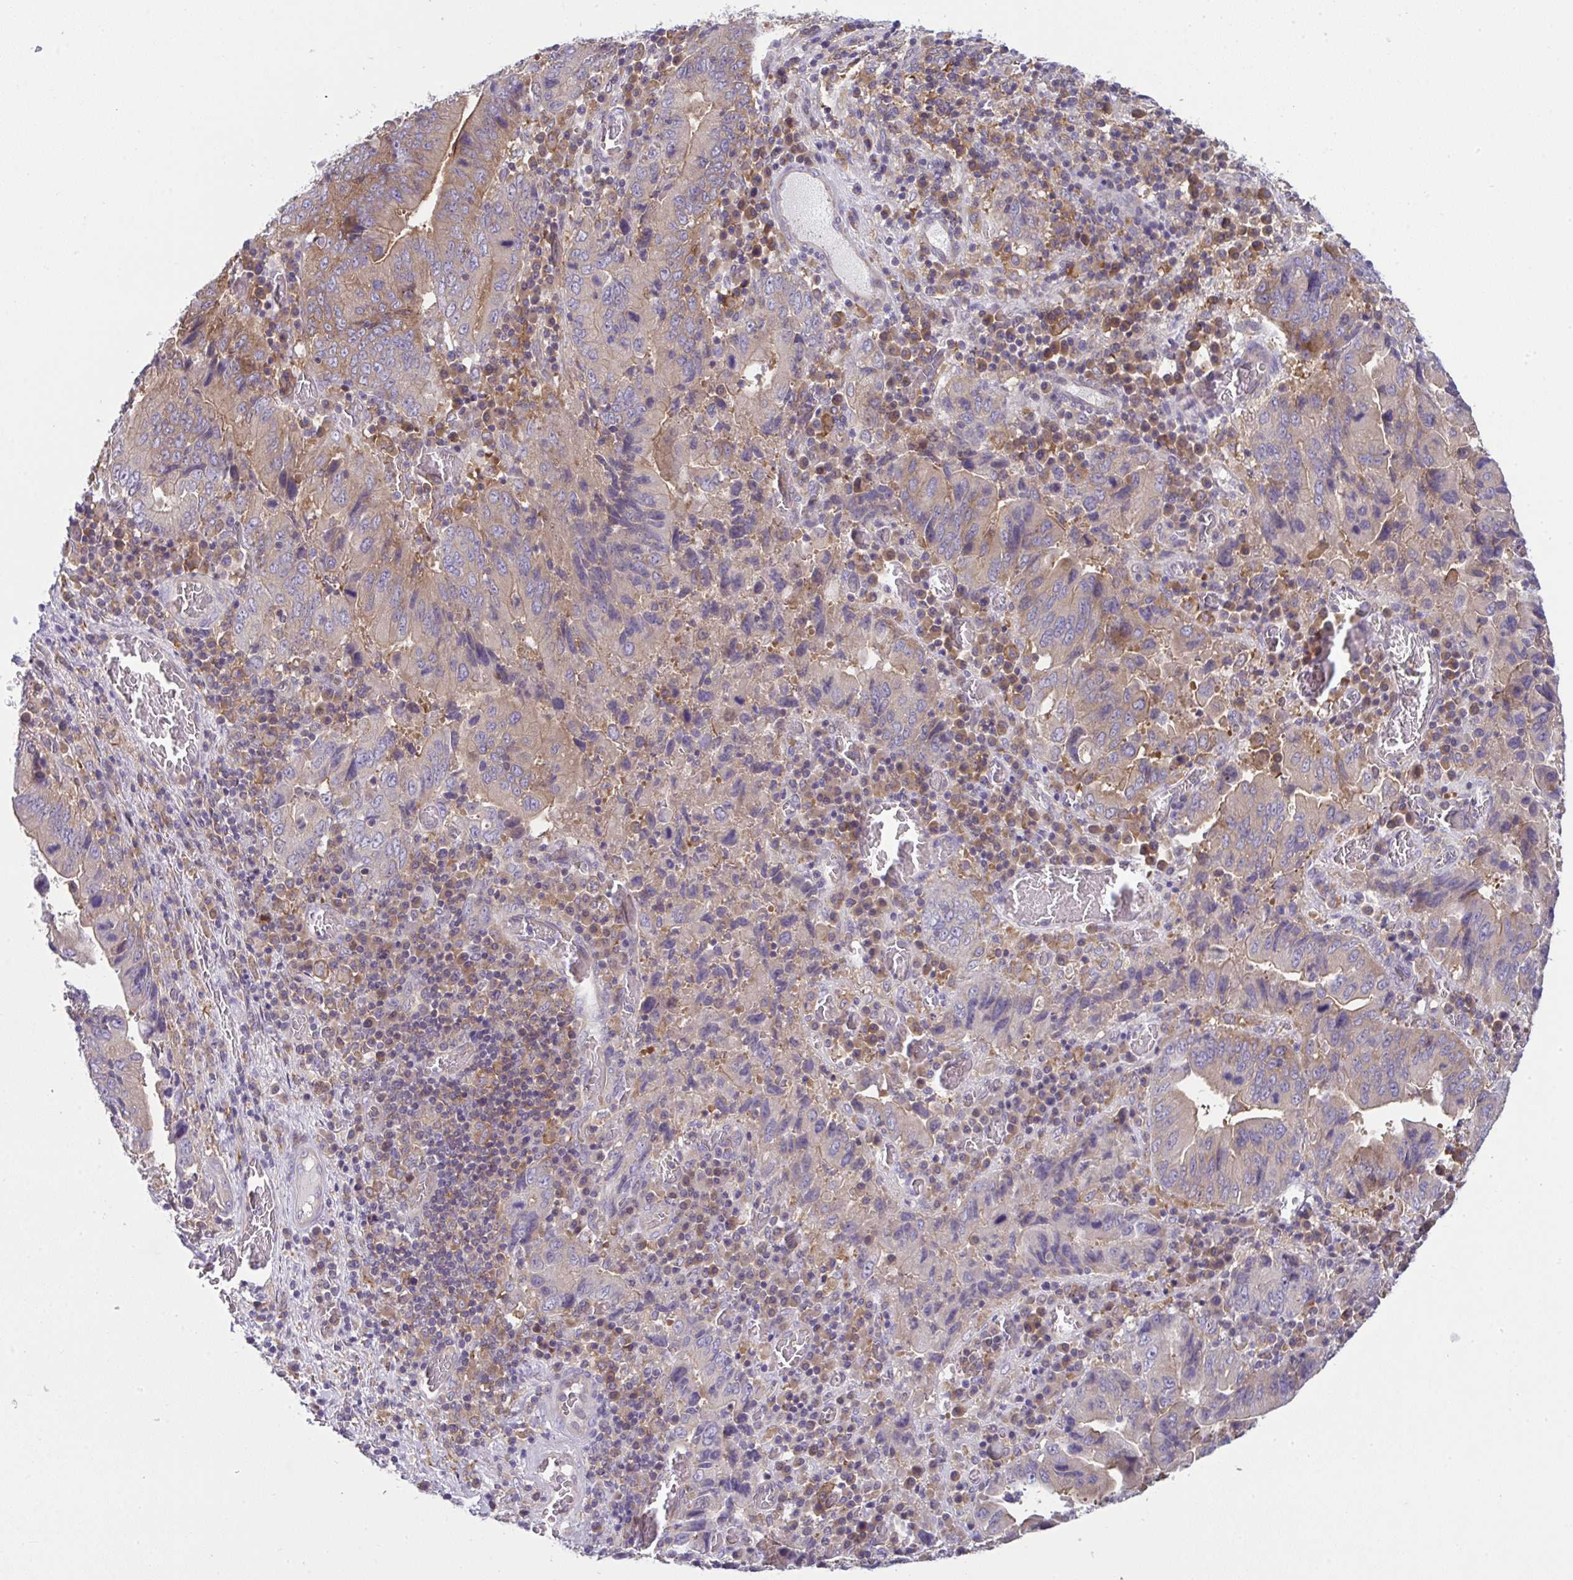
{"staining": {"intensity": "moderate", "quantity": "25%-75%", "location": "cytoplasmic/membranous"}, "tissue": "stomach cancer", "cell_type": "Tumor cells", "image_type": "cancer", "snomed": [{"axis": "morphology", "description": "Adenocarcinoma, NOS"}, {"axis": "topography", "description": "Stomach, upper"}], "caption": "The immunohistochemical stain labels moderate cytoplasmic/membranous expression in tumor cells of stomach cancer (adenocarcinoma) tissue.", "gene": "ALDH16A1", "patient": {"sex": "male", "age": 74}}